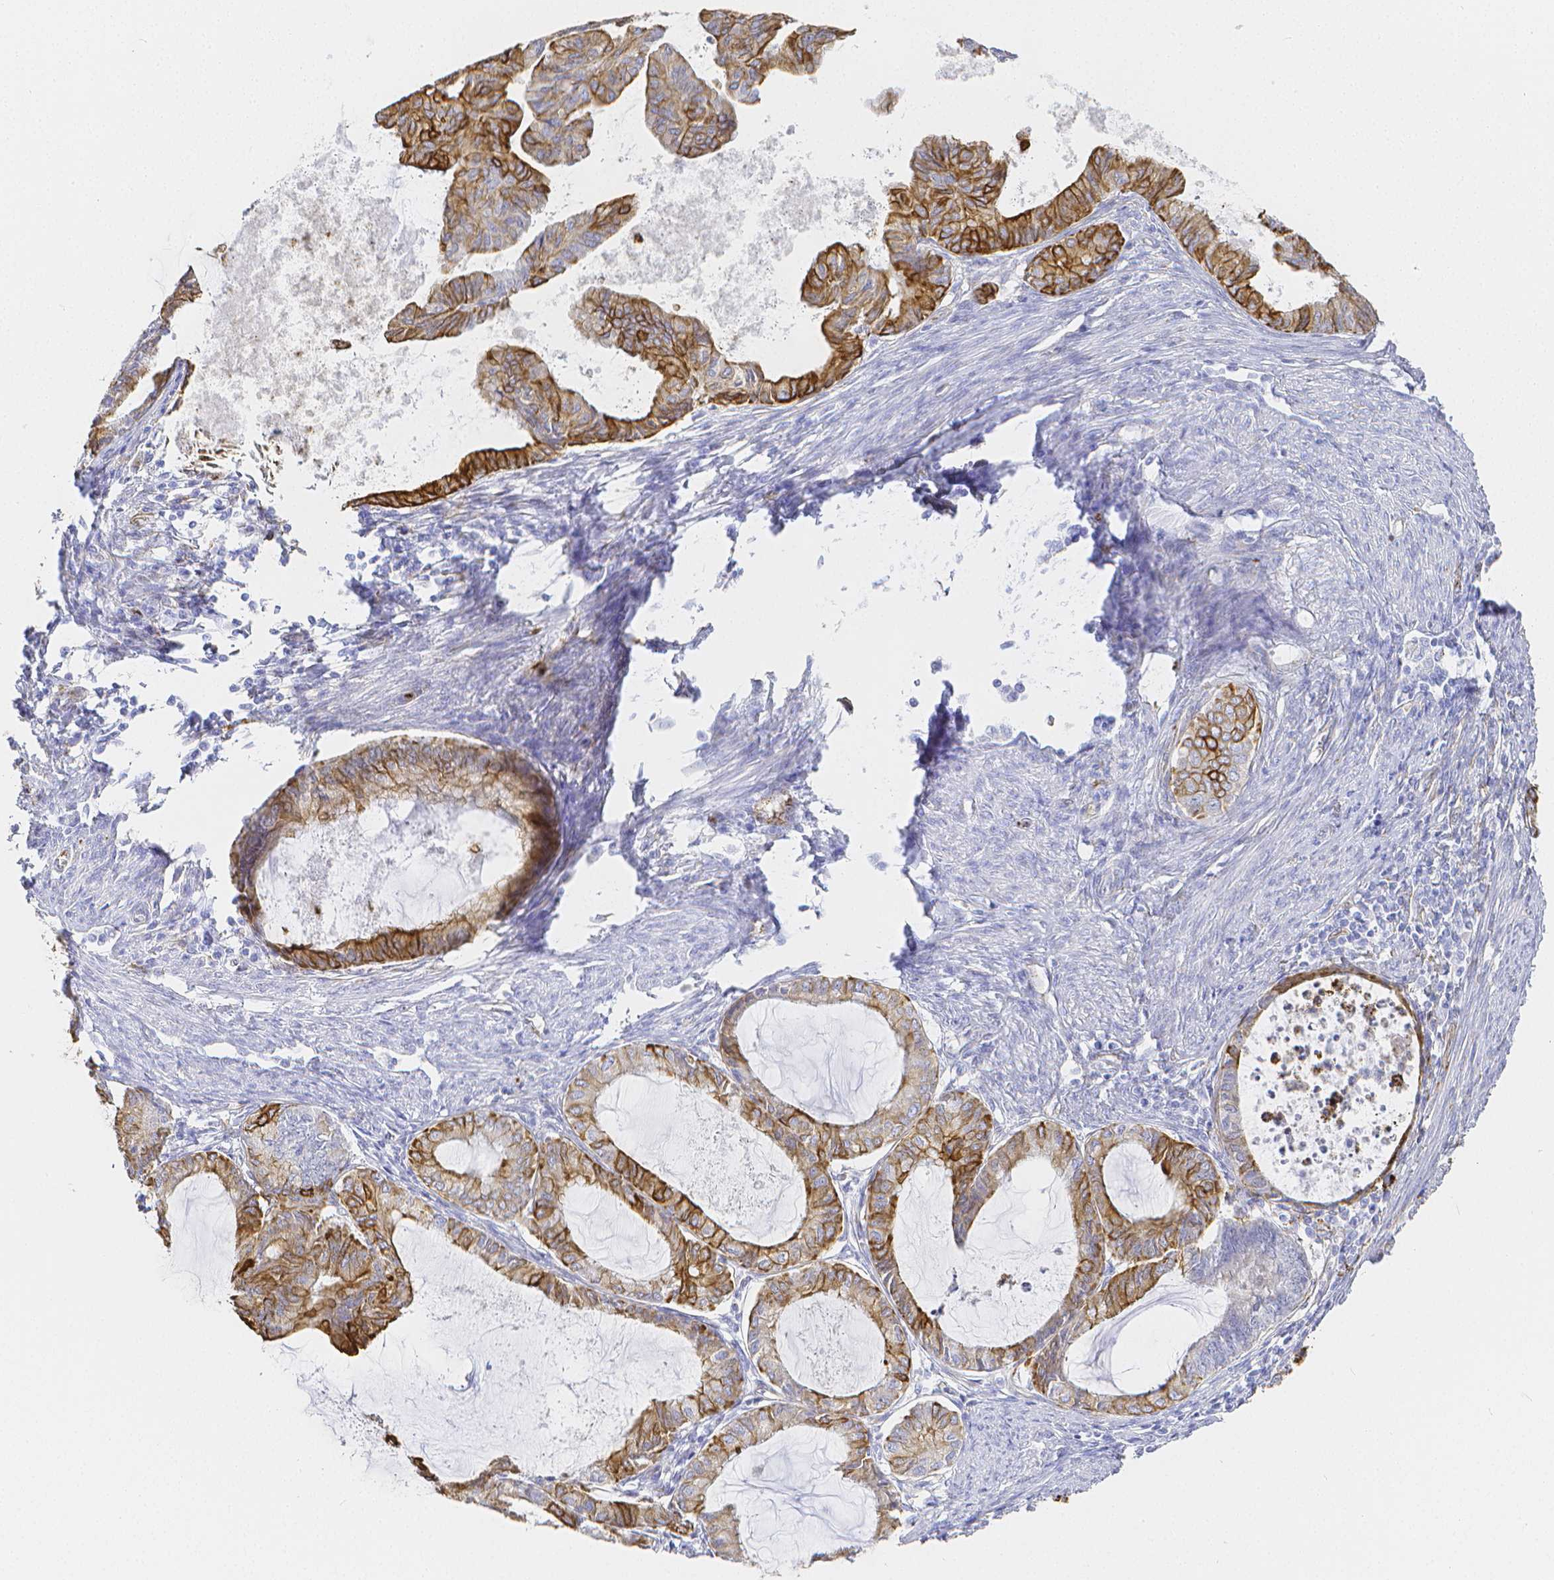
{"staining": {"intensity": "strong", "quantity": "<25%", "location": "cytoplasmic/membranous"}, "tissue": "endometrial cancer", "cell_type": "Tumor cells", "image_type": "cancer", "snomed": [{"axis": "morphology", "description": "Adenocarcinoma, NOS"}, {"axis": "topography", "description": "Endometrium"}], "caption": "Human endometrial cancer stained with a protein marker reveals strong staining in tumor cells.", "gene": "SMURF1", "patient": {"sex": "female", "age": 86}}